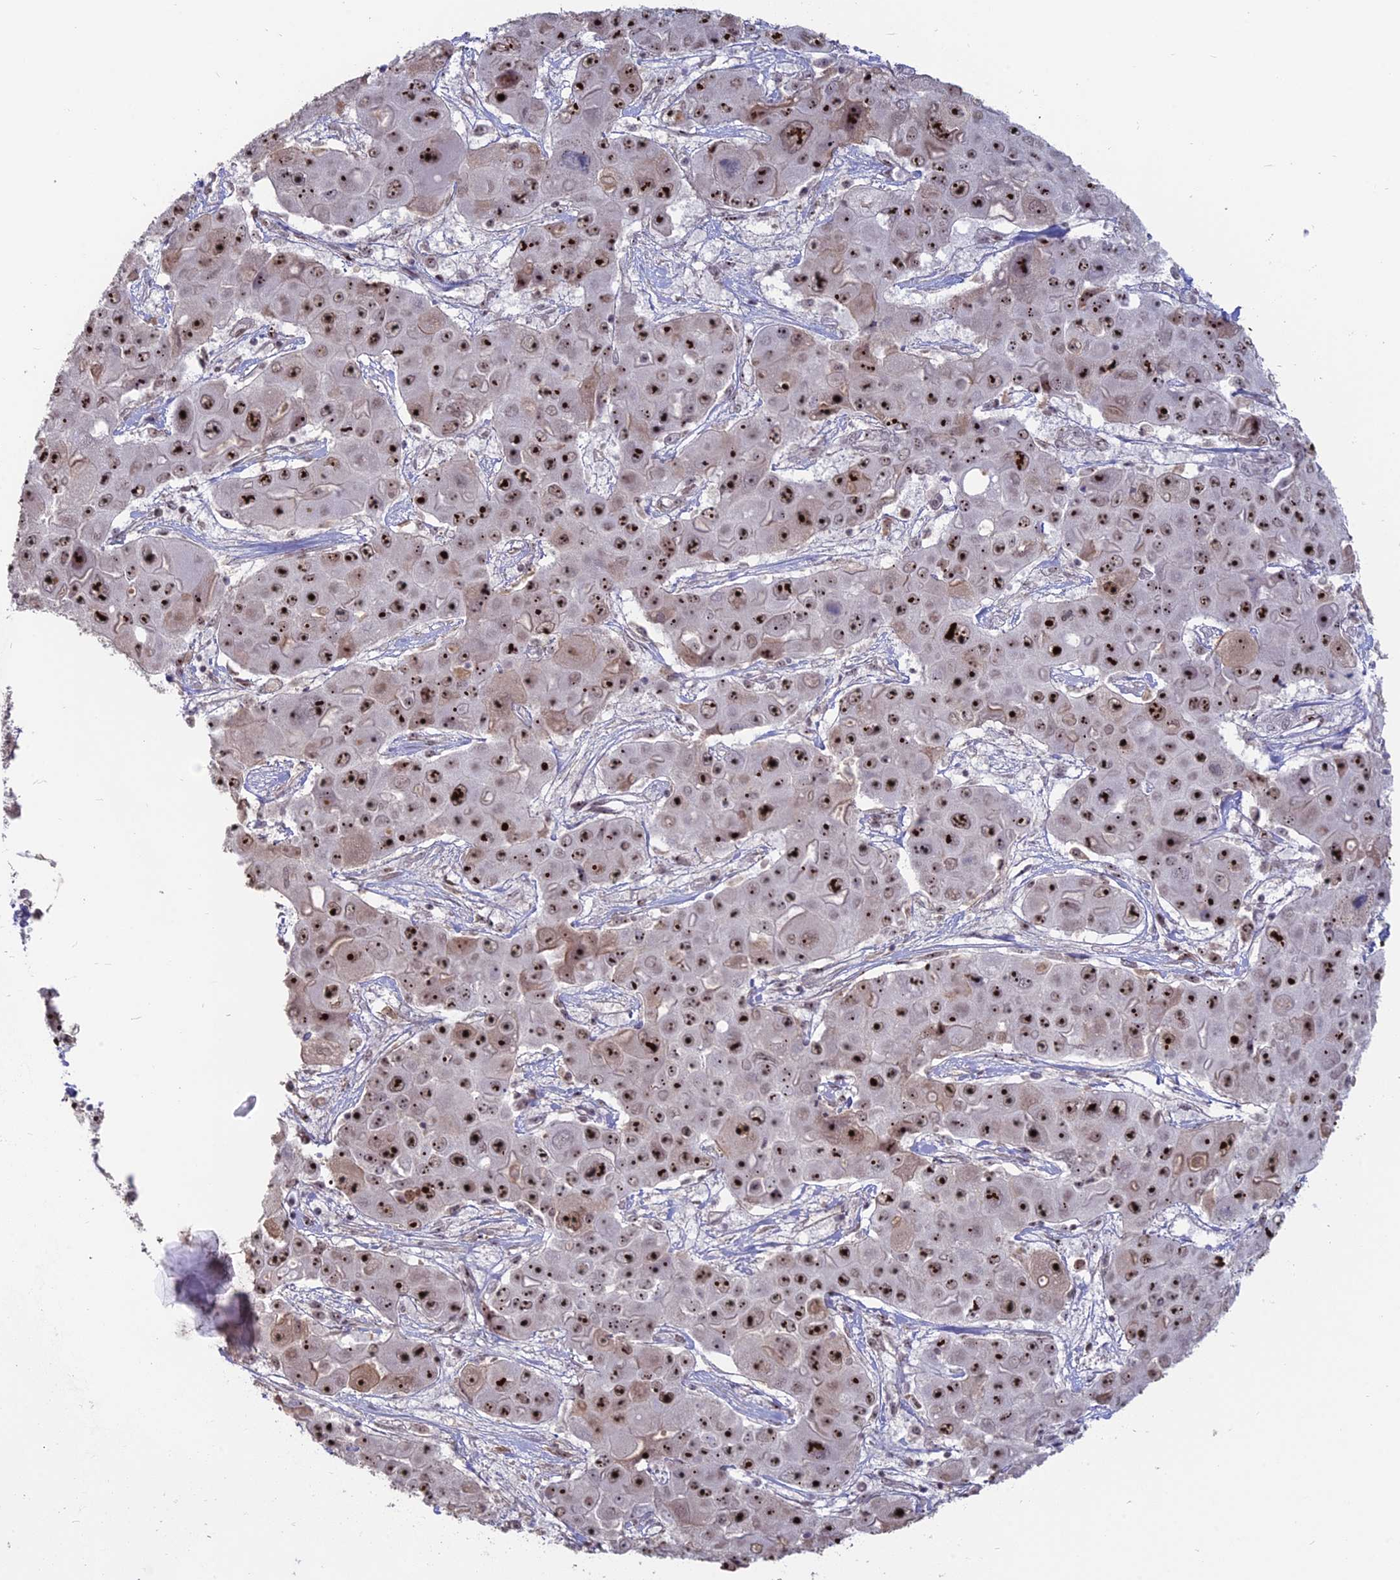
{"staining": {"intensity": "strong", "quantity": ">75%", "location": "nuclear"}, "tissue": "liver cancer", "cell_type": "Tumor cells", "image_type": "cancer", "snomed": [{"axis": "morphology", "description": "Cholangiocarcinoma"}, {"axis": "topography", "description": "Liver"}], "caption": "A photomicrograph of human liver cancer stained for a protein shows strong nuclear brown staining in tumor cells.", "gene": "FAM131A", "patient": {"sex": "male", "age": 67}}